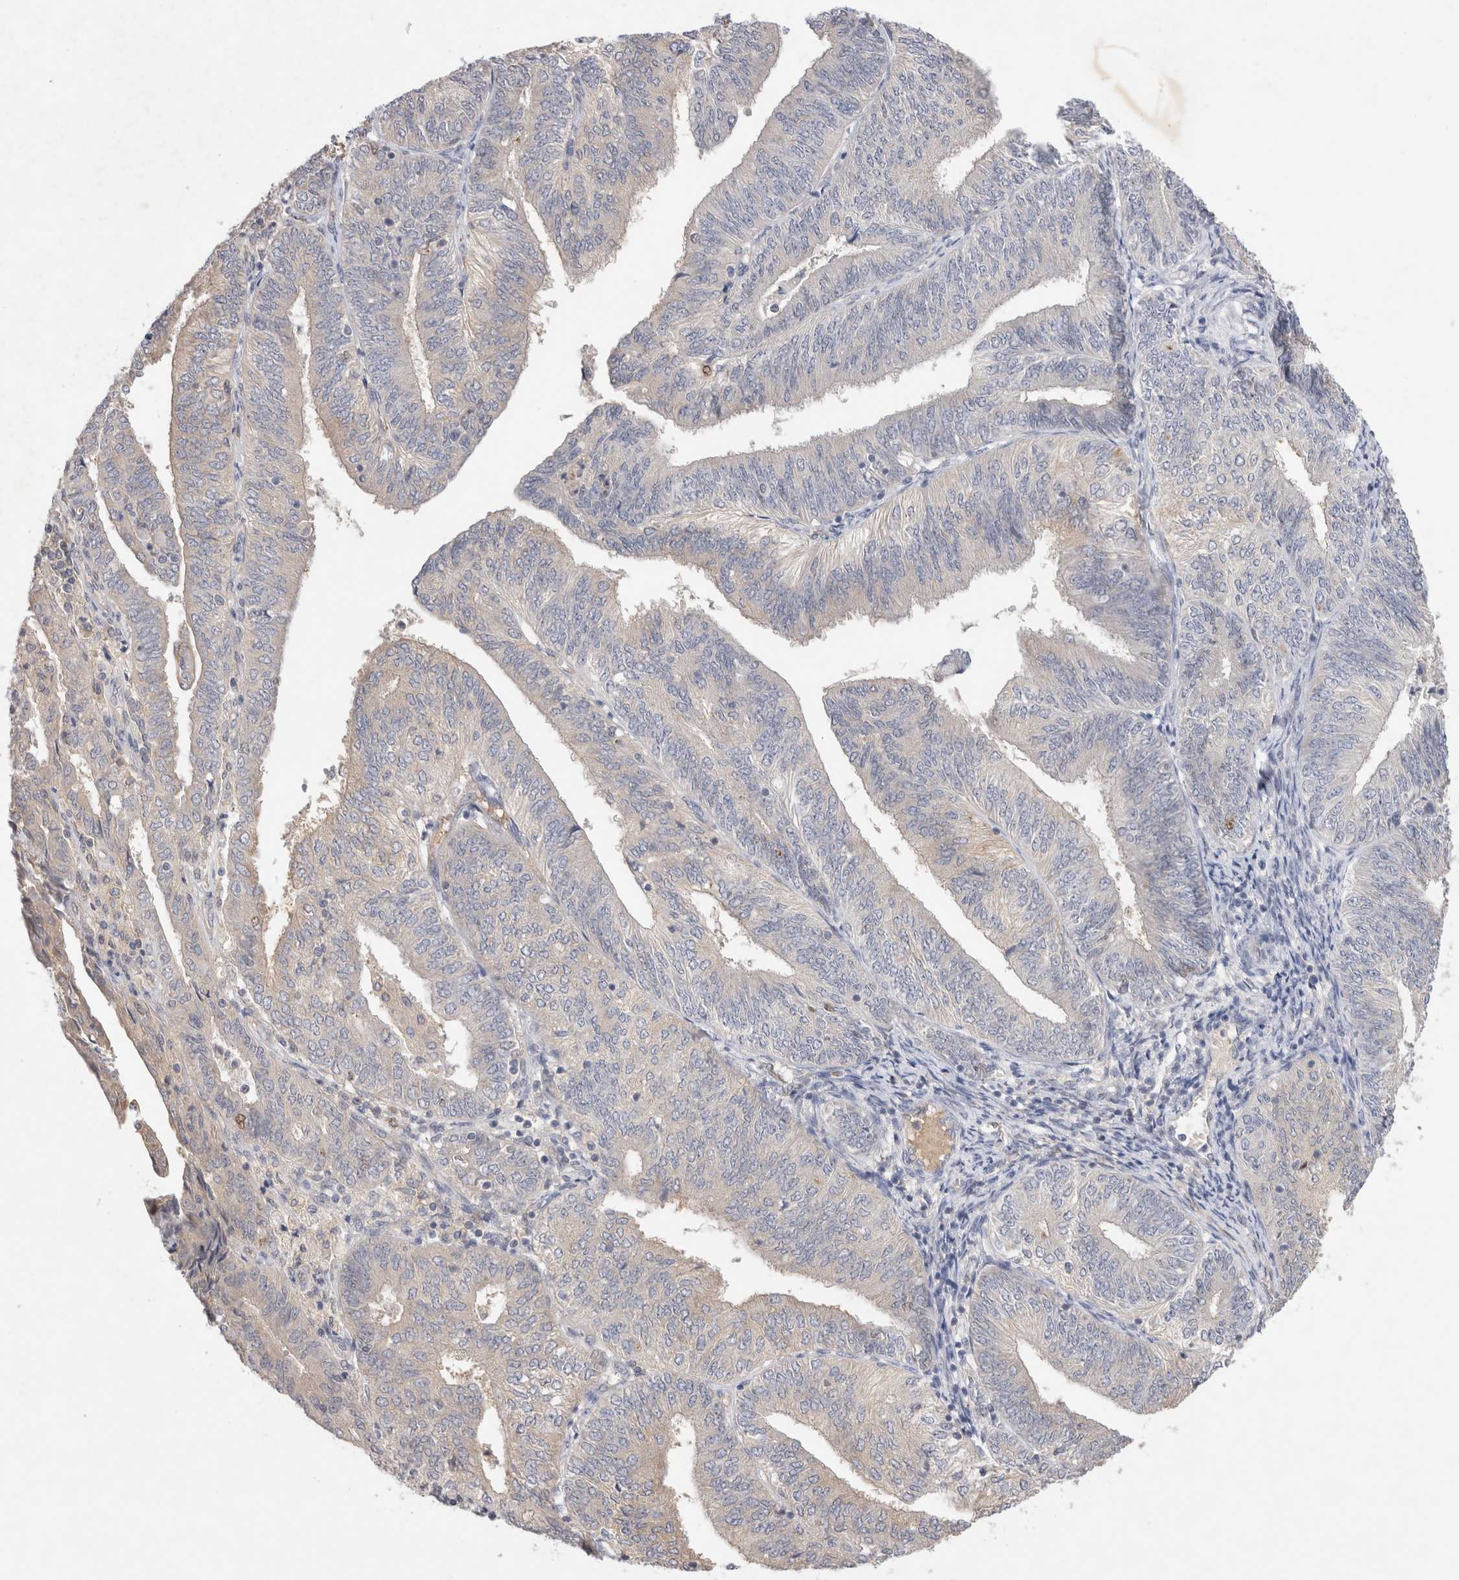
{"staining": {"intensity": "negative", "quantity": "none", "location": "none"}, "tissue": "endometrial cancer", "cell_type": "Tumor cells", "image_type": "cancer", "snomed": [{"axis": "morphology", "description": "Adenocarcinoma, NOS"}, {"axis": "topography", "description": "Endometrium"}], "caption": "This micrograph is of adenocarcinoma (endometrial) stained with immunohistochemistry (IHC) to label a protein in brown with the nuclei are counter-stained blue. There is no staining in tumor cells.", "gene": "GAS1", "patient": {"sex": "female", "age": 58}}